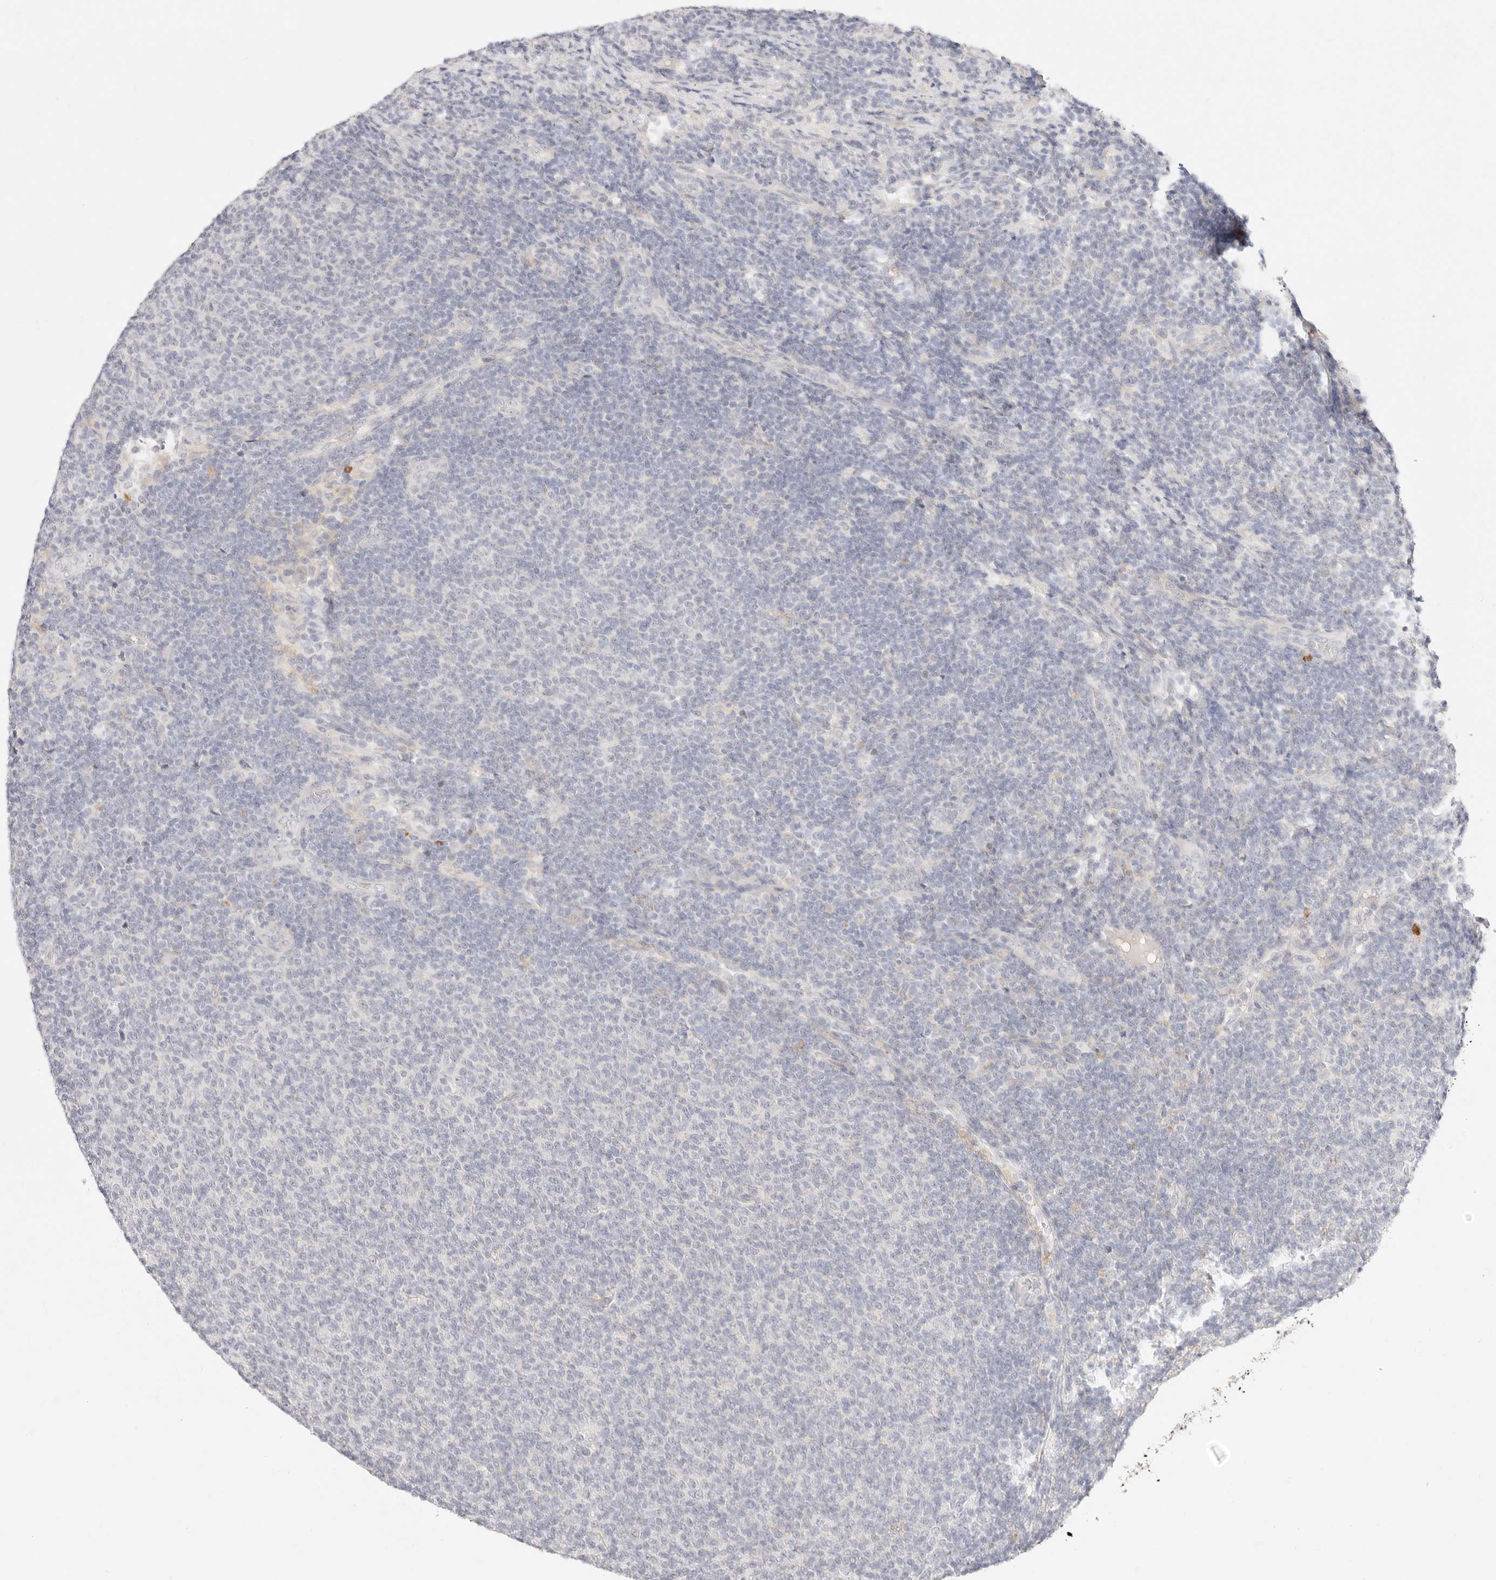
{"staining": {"intensity": "negative", "quantity": "none", "location": "none"}, "tissue": "lymphoma", "cell_type": "Tumor cells", "image_type": "cancer", "snomed": [{"axis": "morphology", "description": "Malignant lymphoma, non-Hodgkin's type, Low grade"}, {"axis": "topography", "description": "Lymph node"}], "caption": "The histopathology image shows no staining of tumor cells in lymphoma. (DAB (3,3'-diaminobenzidine) immunohistochemistry with hematoxylin counter stain).", "gene": "GPR84", "patient": {"sex": "male", "age": 66}}